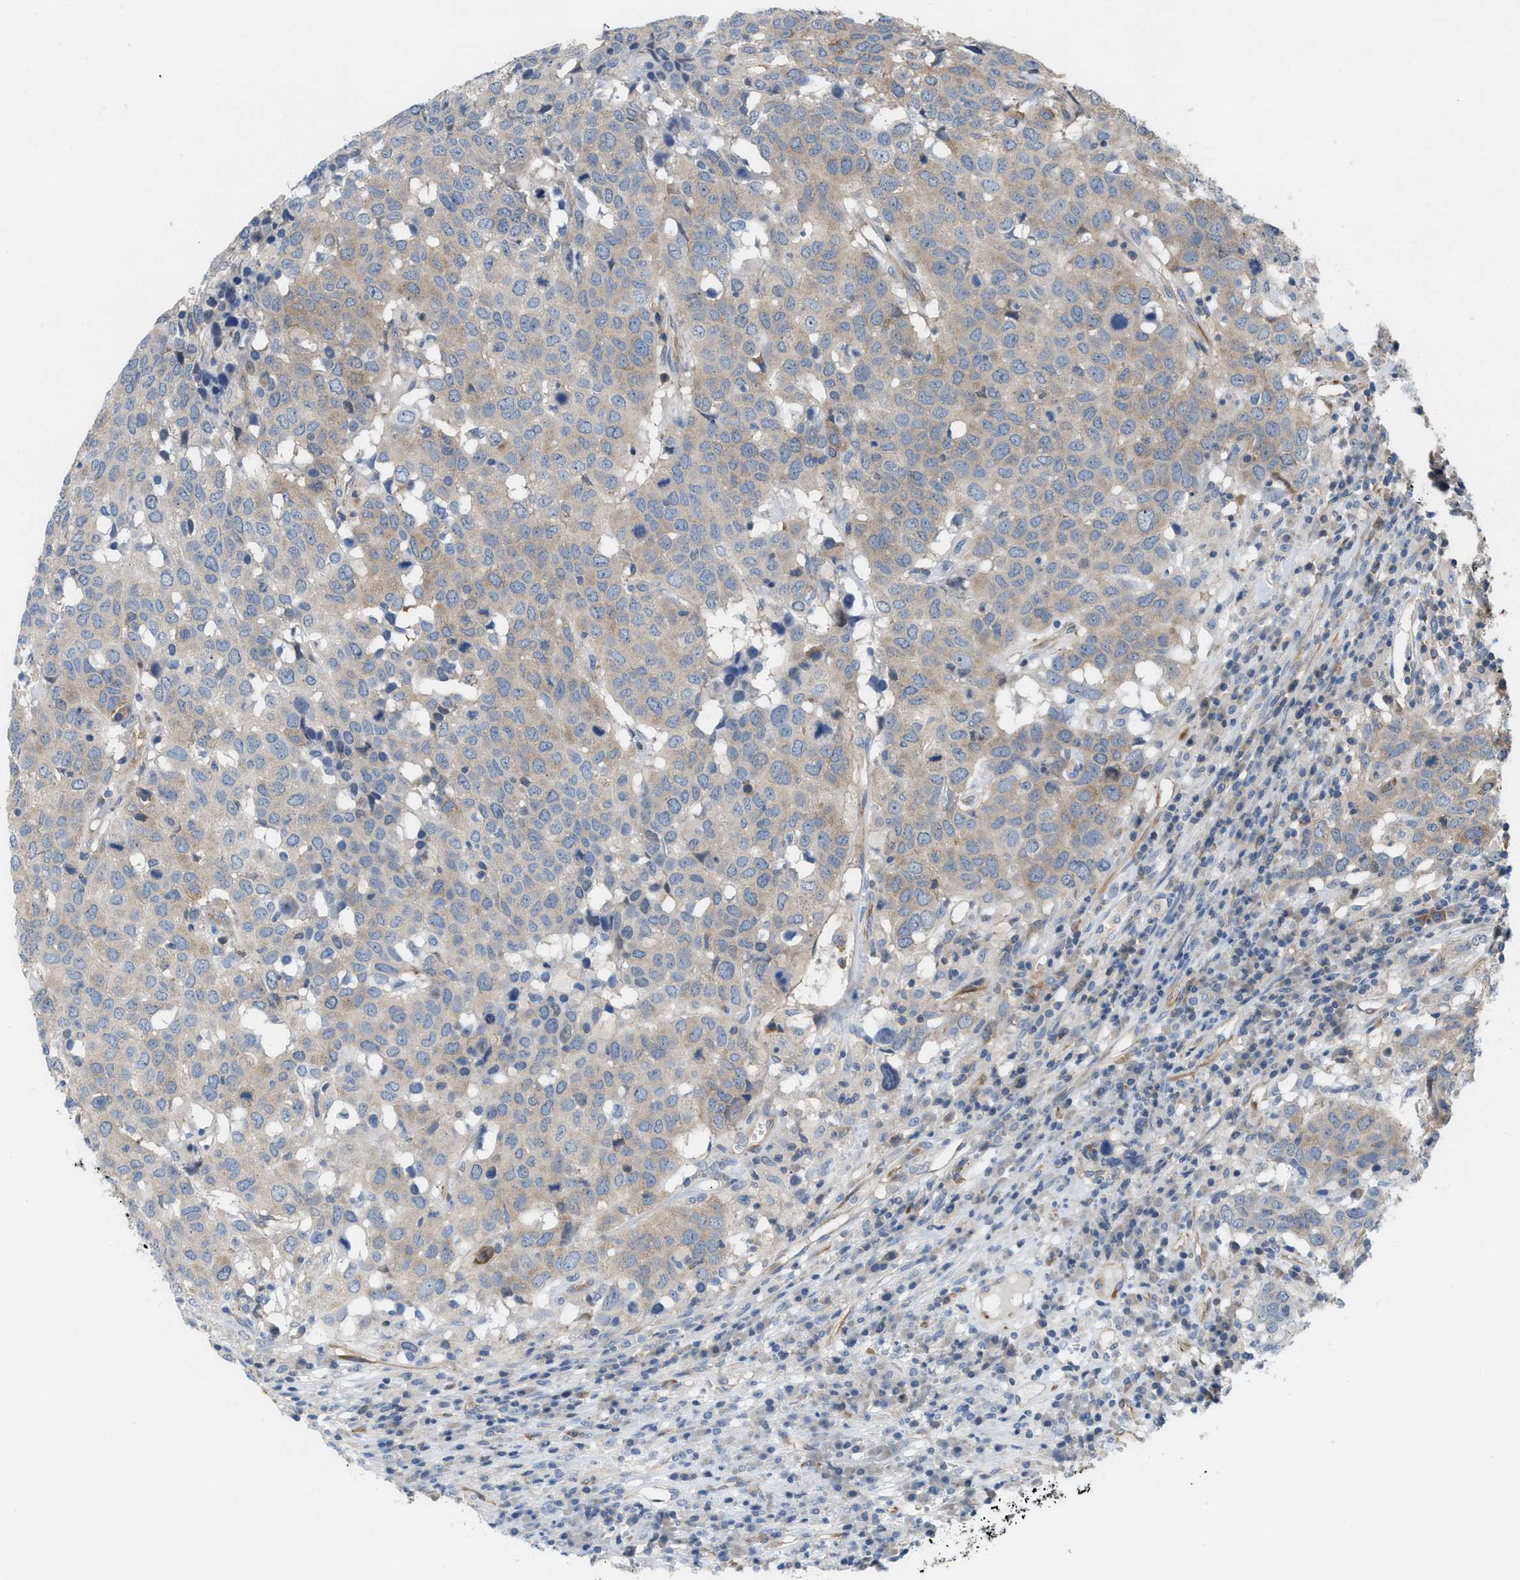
{"staining": {"intensity": "weak", "quantity": ">75%", "location": "cytoplasmic/membranous"}, "tissue": "head and neck cancer", "cell_type": "Tumor cells", "image_type": "cancer", "snomed": [{"axis": "morphology", "description": "Squamous cell carcinoma, NOS"}, {"axis": "topography", "description": "Head-Neck"}], "caption": "Weak cytoplasmic/membranous protein staining is present in approximately >75% of tumor cells in squamous cell carcinoma (head and neck). (Stains: DAB in brown, nuclei in blue, Microscopy: brightfield microscopy at high magnification).", "gene": "UBAP2", "patient": {"sex": "male", "age": 66}}